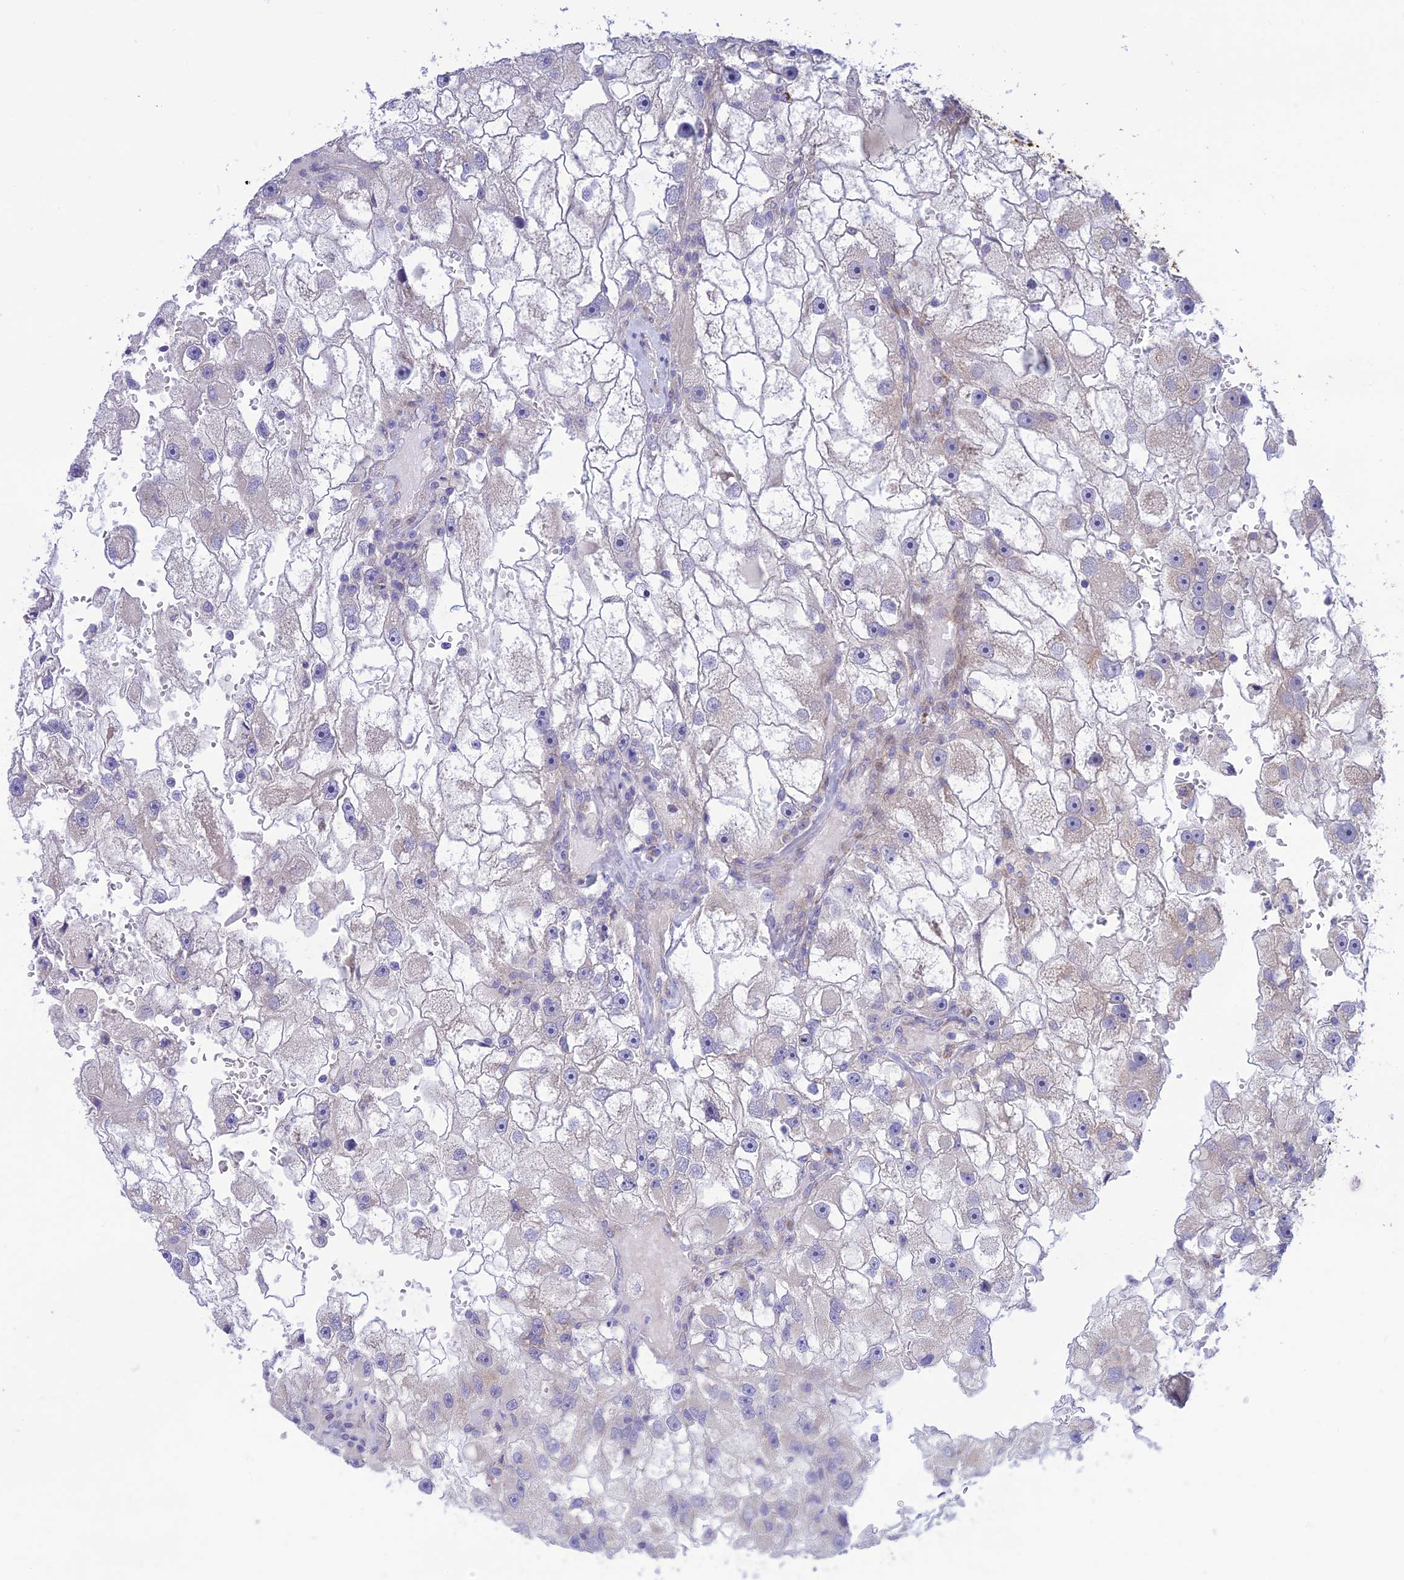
{"staining": {"intensity": "weak", "quantity": "<25%", "location": "cytoplasmic/membranous"}, "tissue": "renal cancer", "cell_type": "Tumor cells", "image_type": "cancer", "snomed": [{"axis": "morphology", "description": "Adenocarcinoma, NOS"}, {"axis": "topography", "description": "Kidney"}], "caption": "IHC of adenocarcinoma (renal) reveals no positivity in tumor cells.", "gene": "FAM186B", "patient": {"sex": "male", "age": 63}}